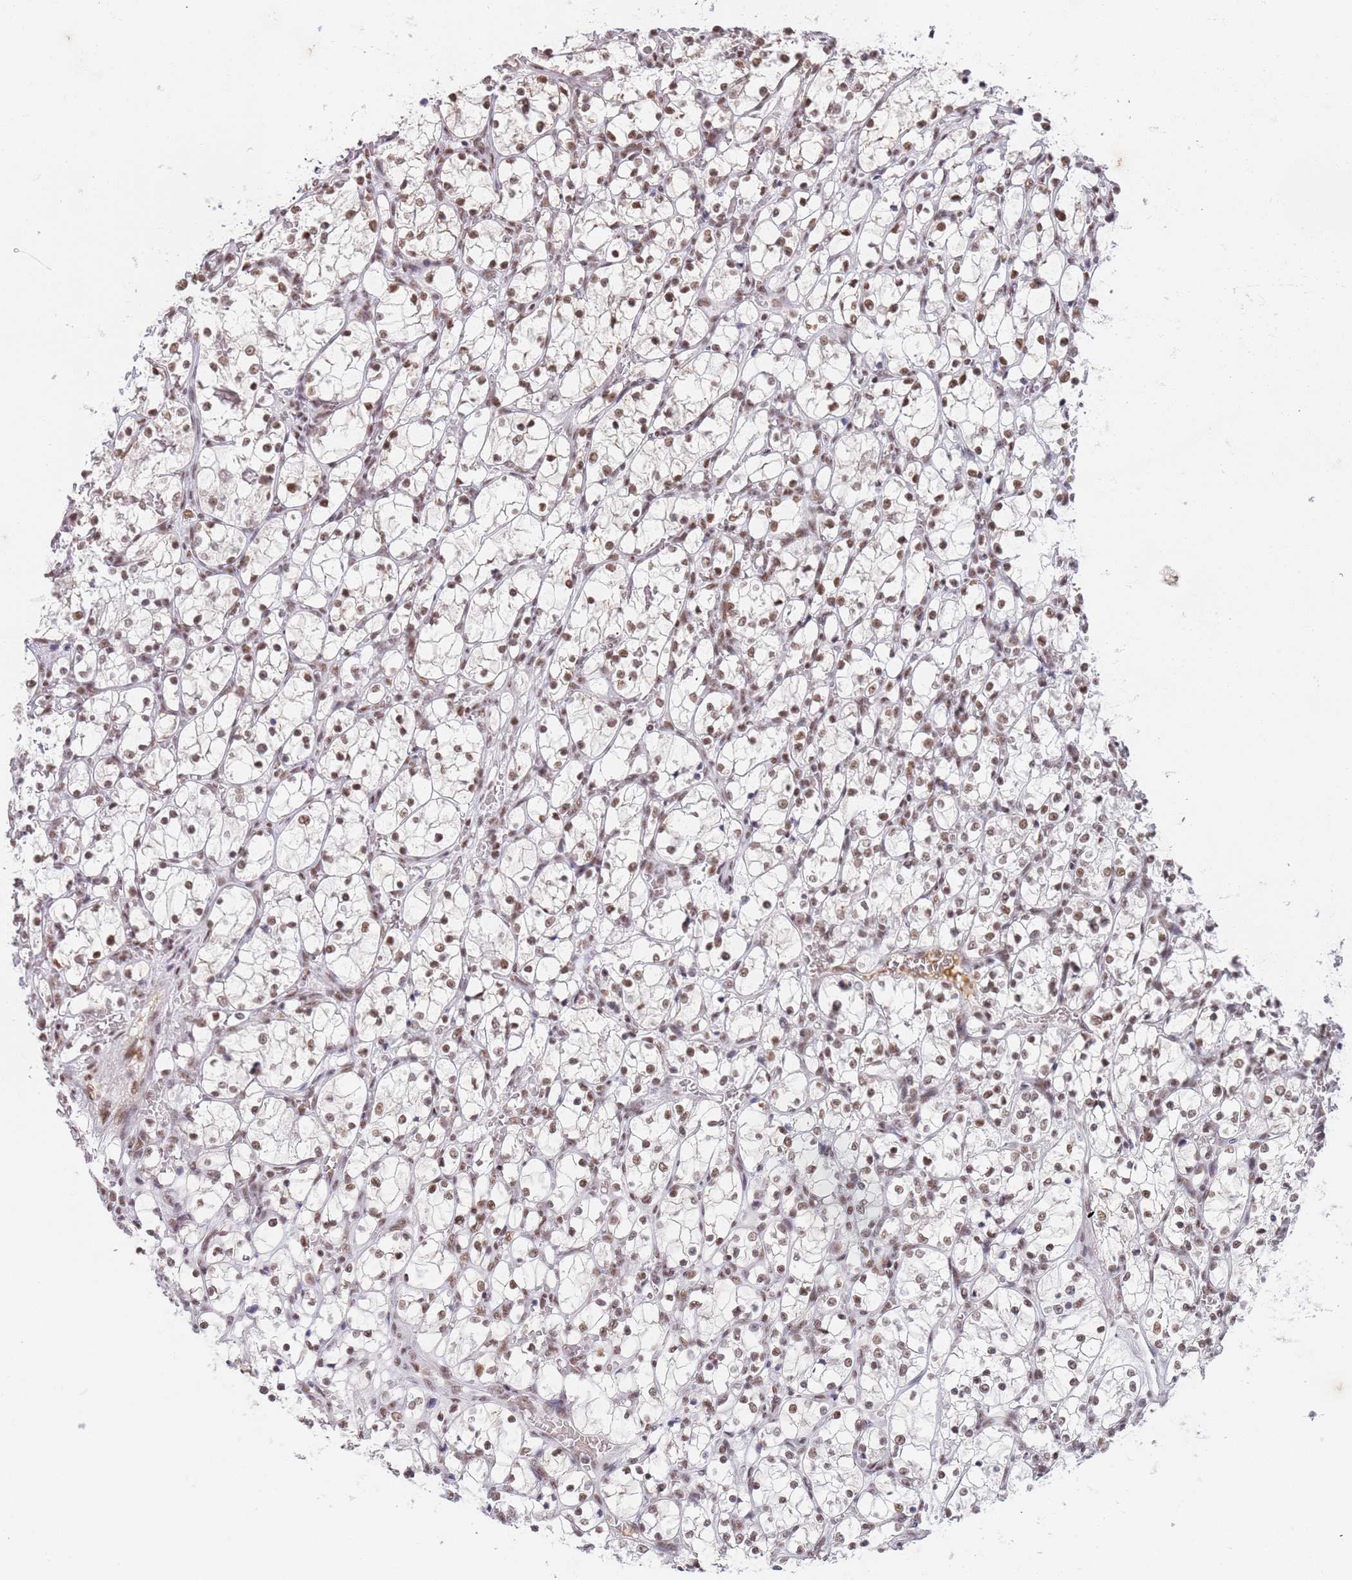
{"staining": {"intensity": "moderate", "quantity": ">75%", "location": "nuclear"}, "tissue": "renal cancer", "cell_type": "Tumor cells", "image_type": "cancer", "snomed": [{"axis": "morphology", "description": "Adenocarcinoma, NOS"}, {"axis": "topography", "description": "Kidney"}], "caption": "Human renal adenocarcinoma stained with a protein marker demonstrates moderate staining in tumor cells.", "gene": "AKAP8L", "patient": {"sex": "female", "age": 69}}